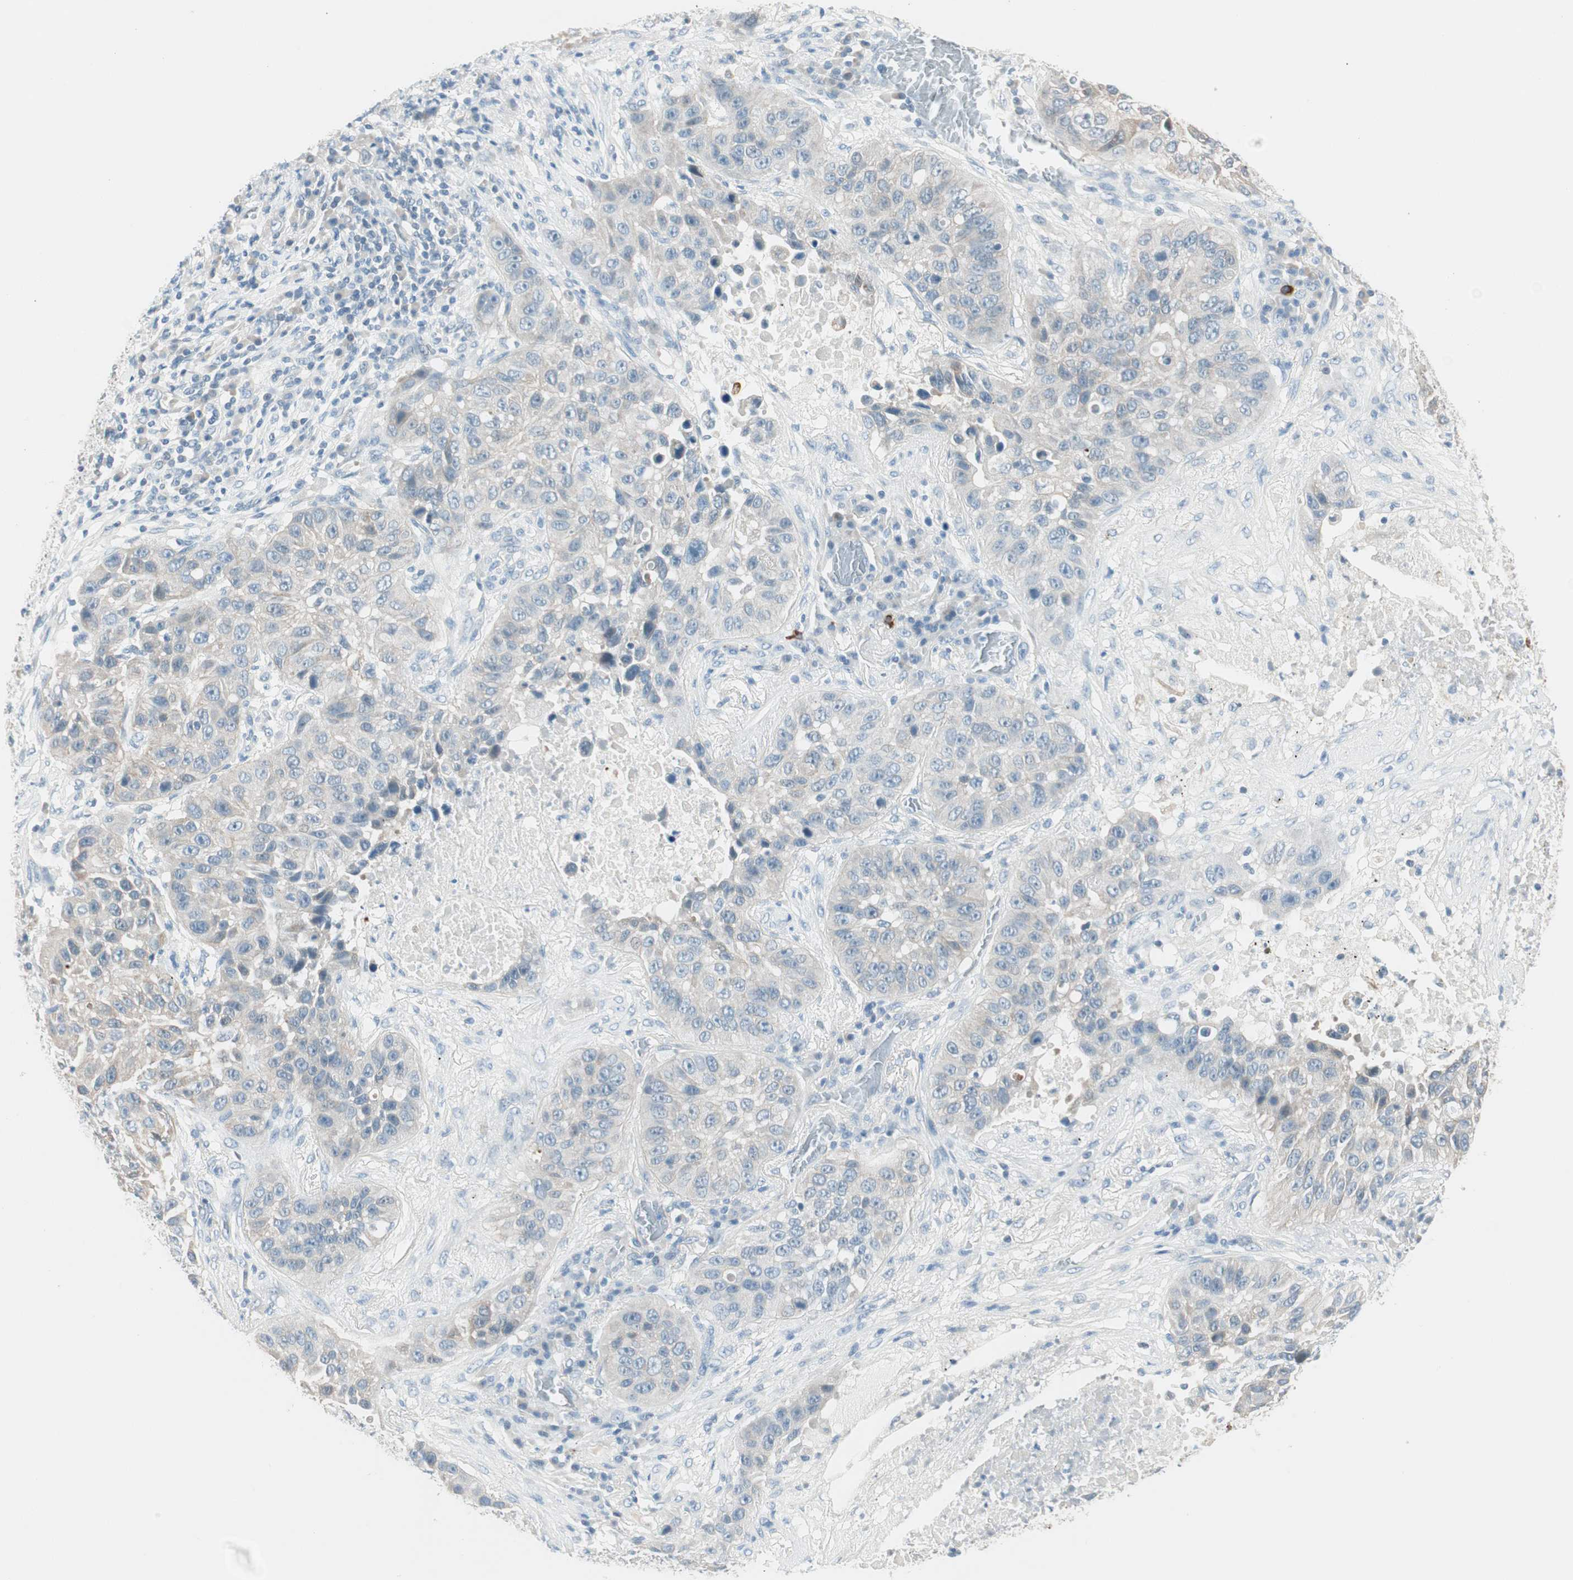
{"staining": {"intensity": "weak", "quantity": "25%-75%", "location": "cytoplasmic/membranous"}, "tissue": "lung cancer", "cell_type": "Tumor cells", "image_type": "cancer", "snomed": [{"axis": "morphology", "description": "Squamous cell carcinoma, NOS"}, {"axis": "topography", "description": "Lung"}], "caption": "A histopathology image of lung cancer stained for a protein demonstrates weak cytoplasmic/membranous brown staining in tumor cells.", "gene": "GNAO1", "patient": {"sex": "male", "age": 57}}